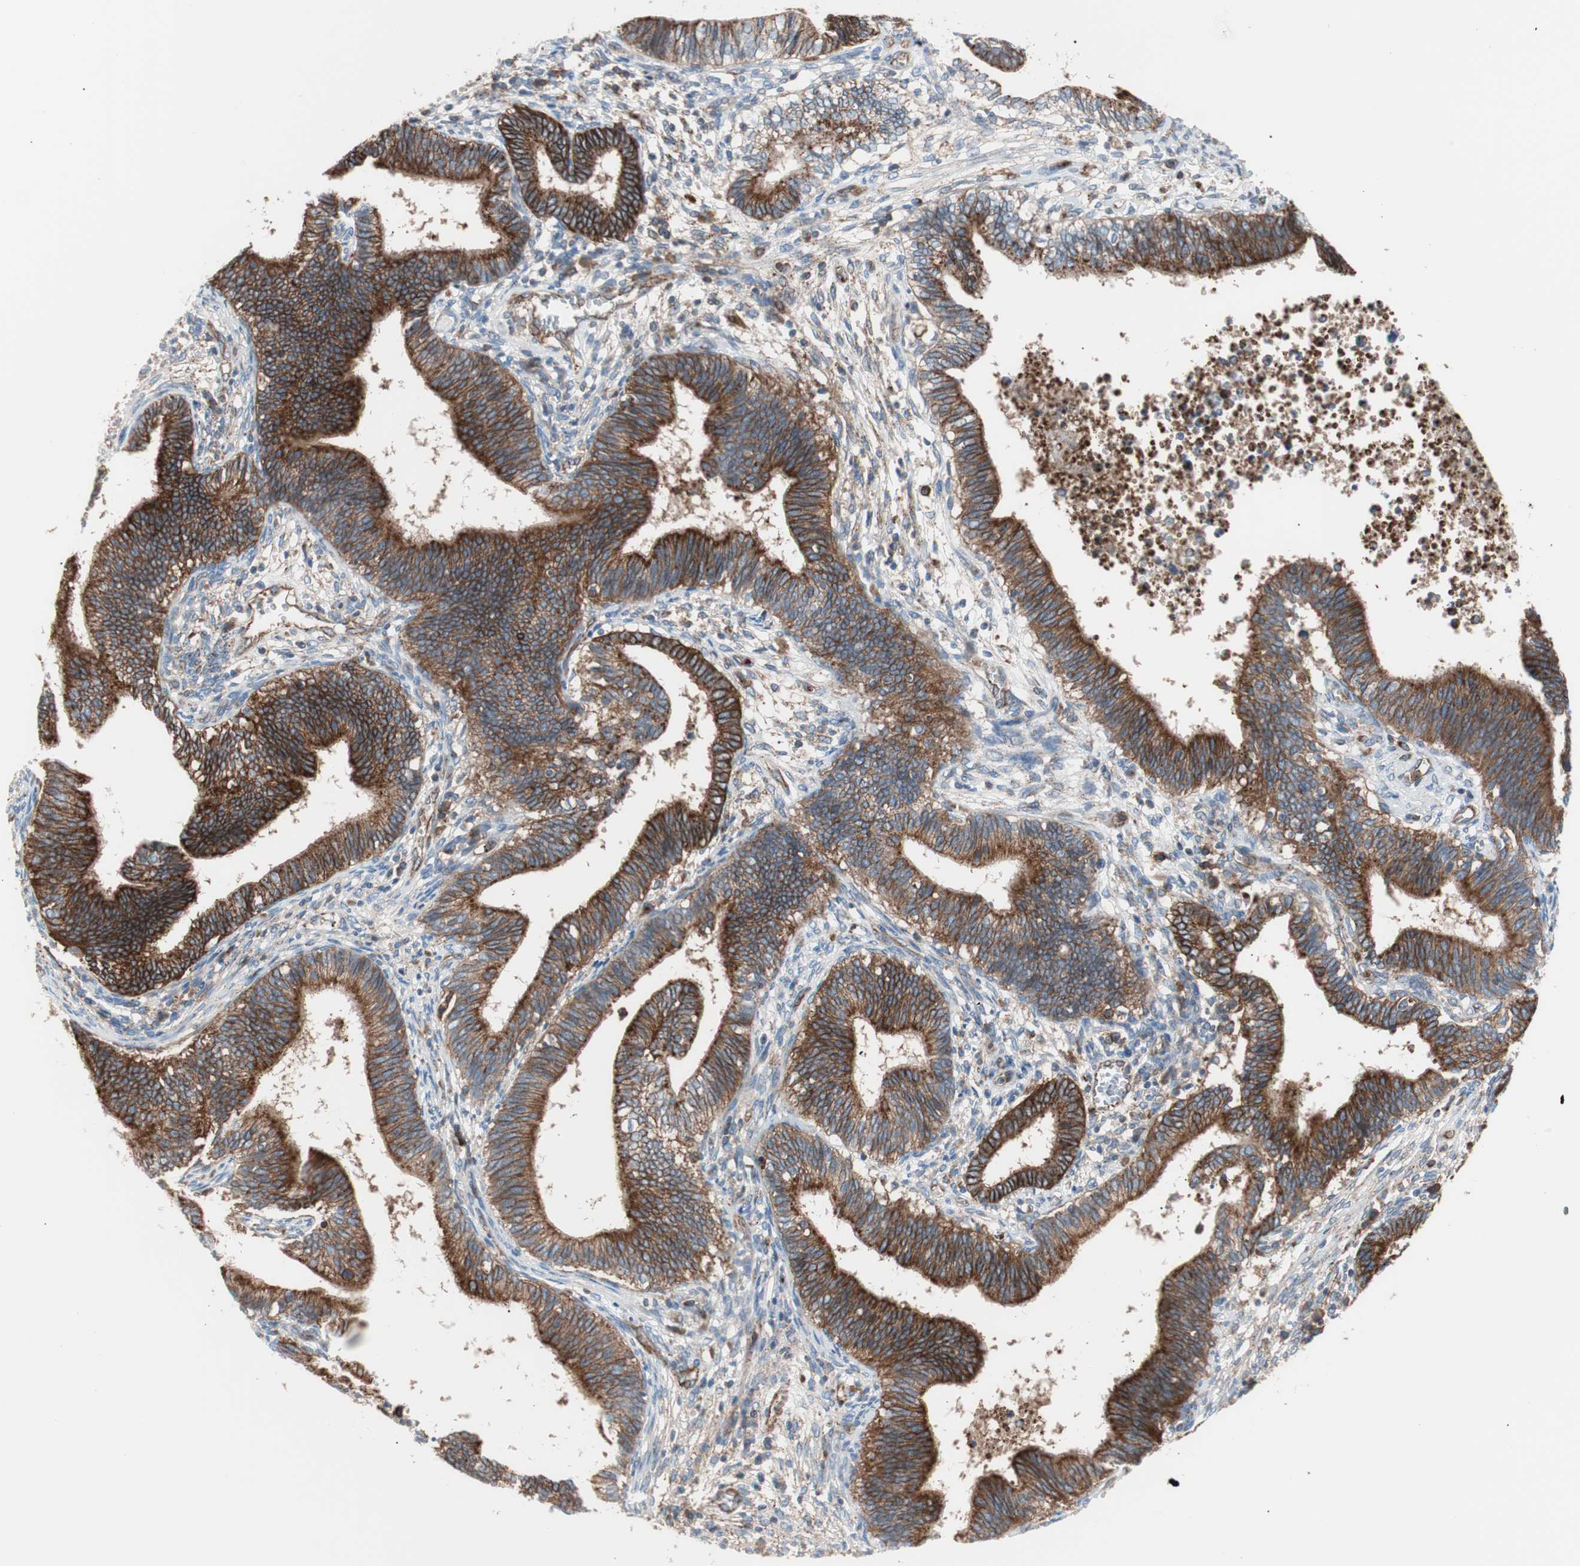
{"staining": {"intensity": "strong", "quantity": ">75%", "location": "cytoplasmic/membranous"}, "tissue": "cervical cancer", "cell_type": "Tumor cells", "image_type": "cancer", "snomed": [{"axis": "morphology", "description": "Adenocarcinoma, NOS"}, {"axis": "topography", "description": "Cervix"}], "caption": "Human adenocarcinoma (cervical) stained with a brown dye shows strong cytoplasmic/membranous positive positivity in about >75% of tumor cells.", "gene": "FLOT2", "patient": {"sex": "female", "age": 44}}